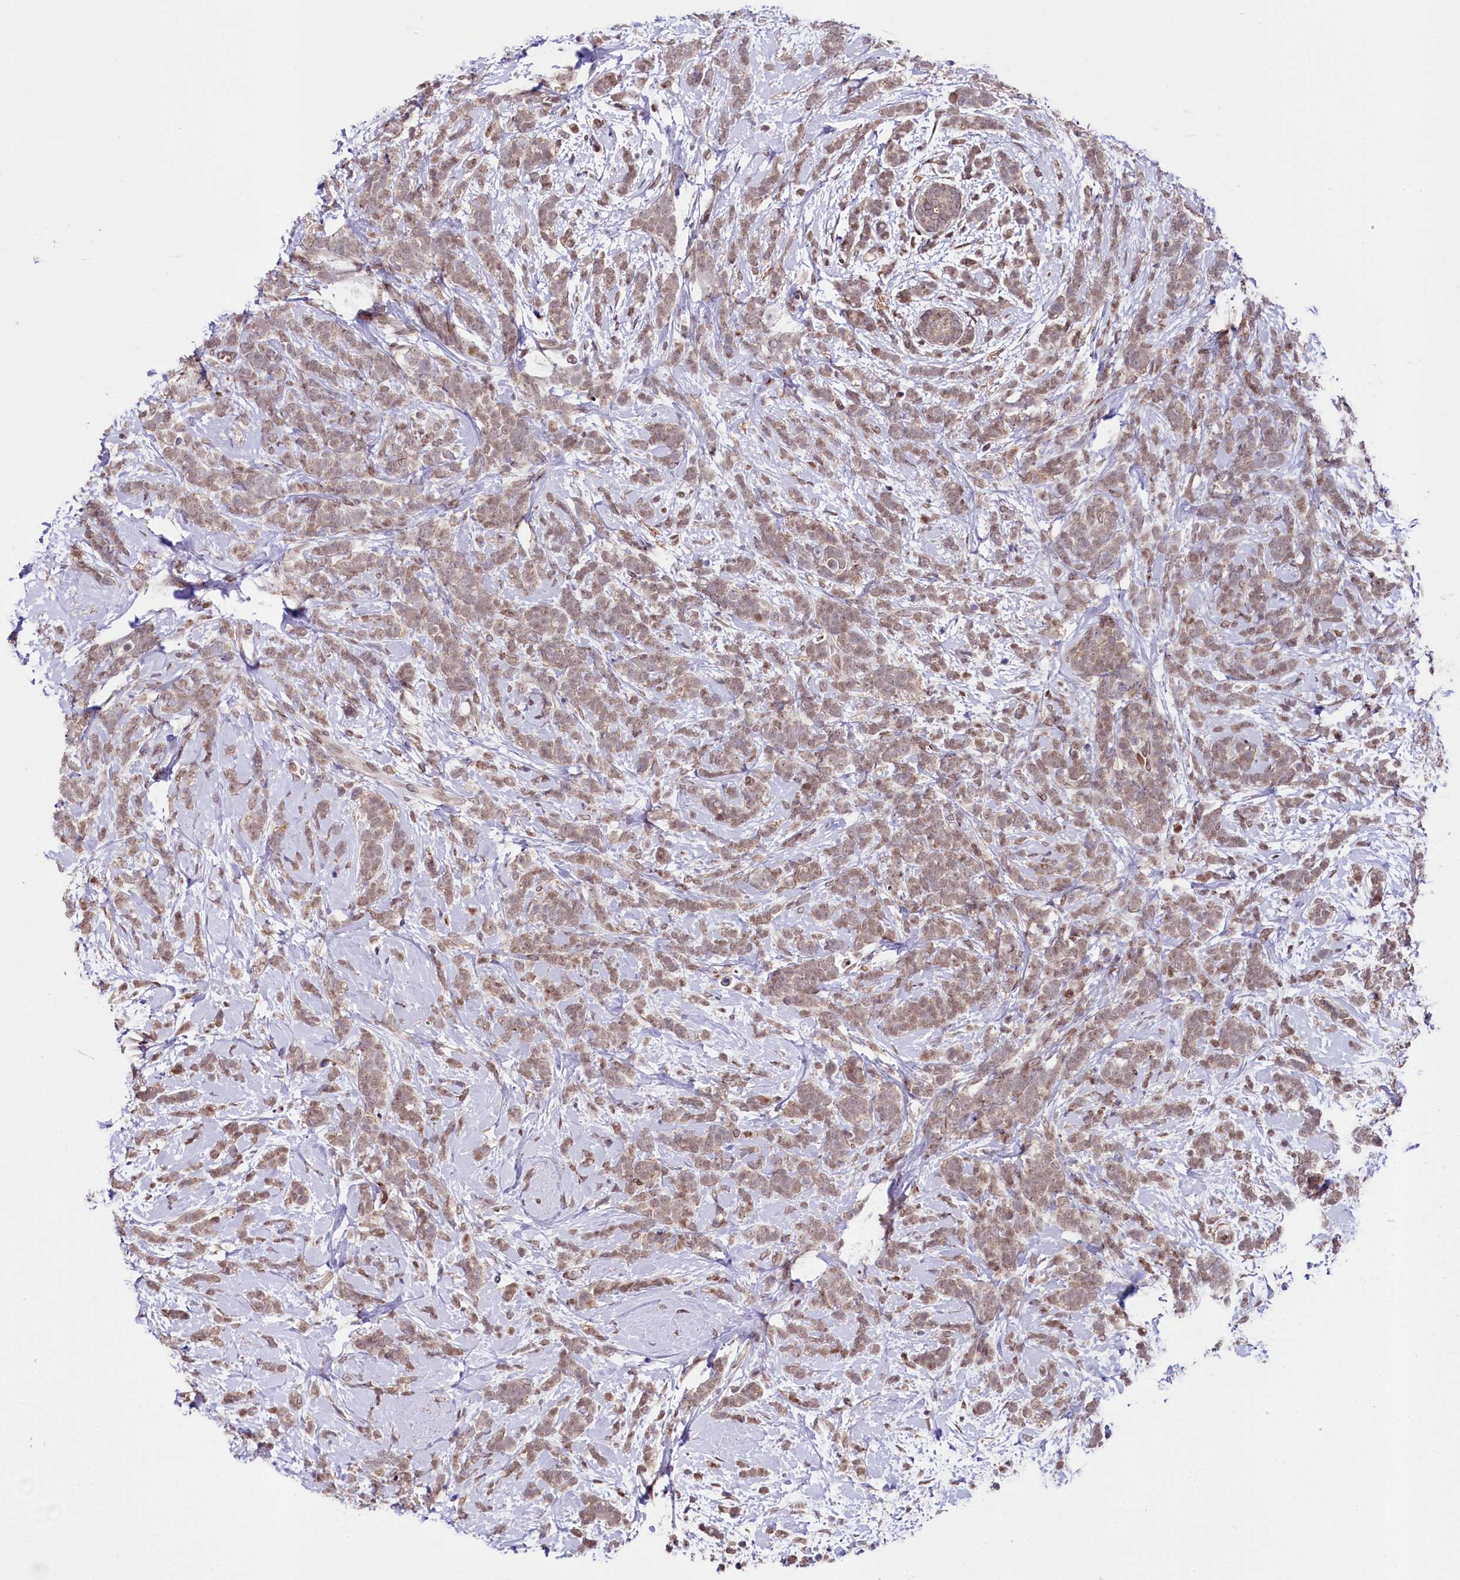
{"staining": {"intensity": "weak", "quantity": ">75%", "location": "cytoplasmic/membranous,nuclear"}, "tissue": "breast cancer", "cell_type": "Tumor cells", "image_type": "cancer", "snomed": [{"axis": "morphology", "description": "Lobular carcinoma"}, {"axis": "topography", "description": "Breast"}], "caption": "This is an image of immunohistochemistry (IHC) staining of breast cancer, which shows weak expression in the cytoplasmic/membranous and nuclear of tumor cells.", "gene": "ZNF226", "patient": {"sex": "female", "age": 58}}